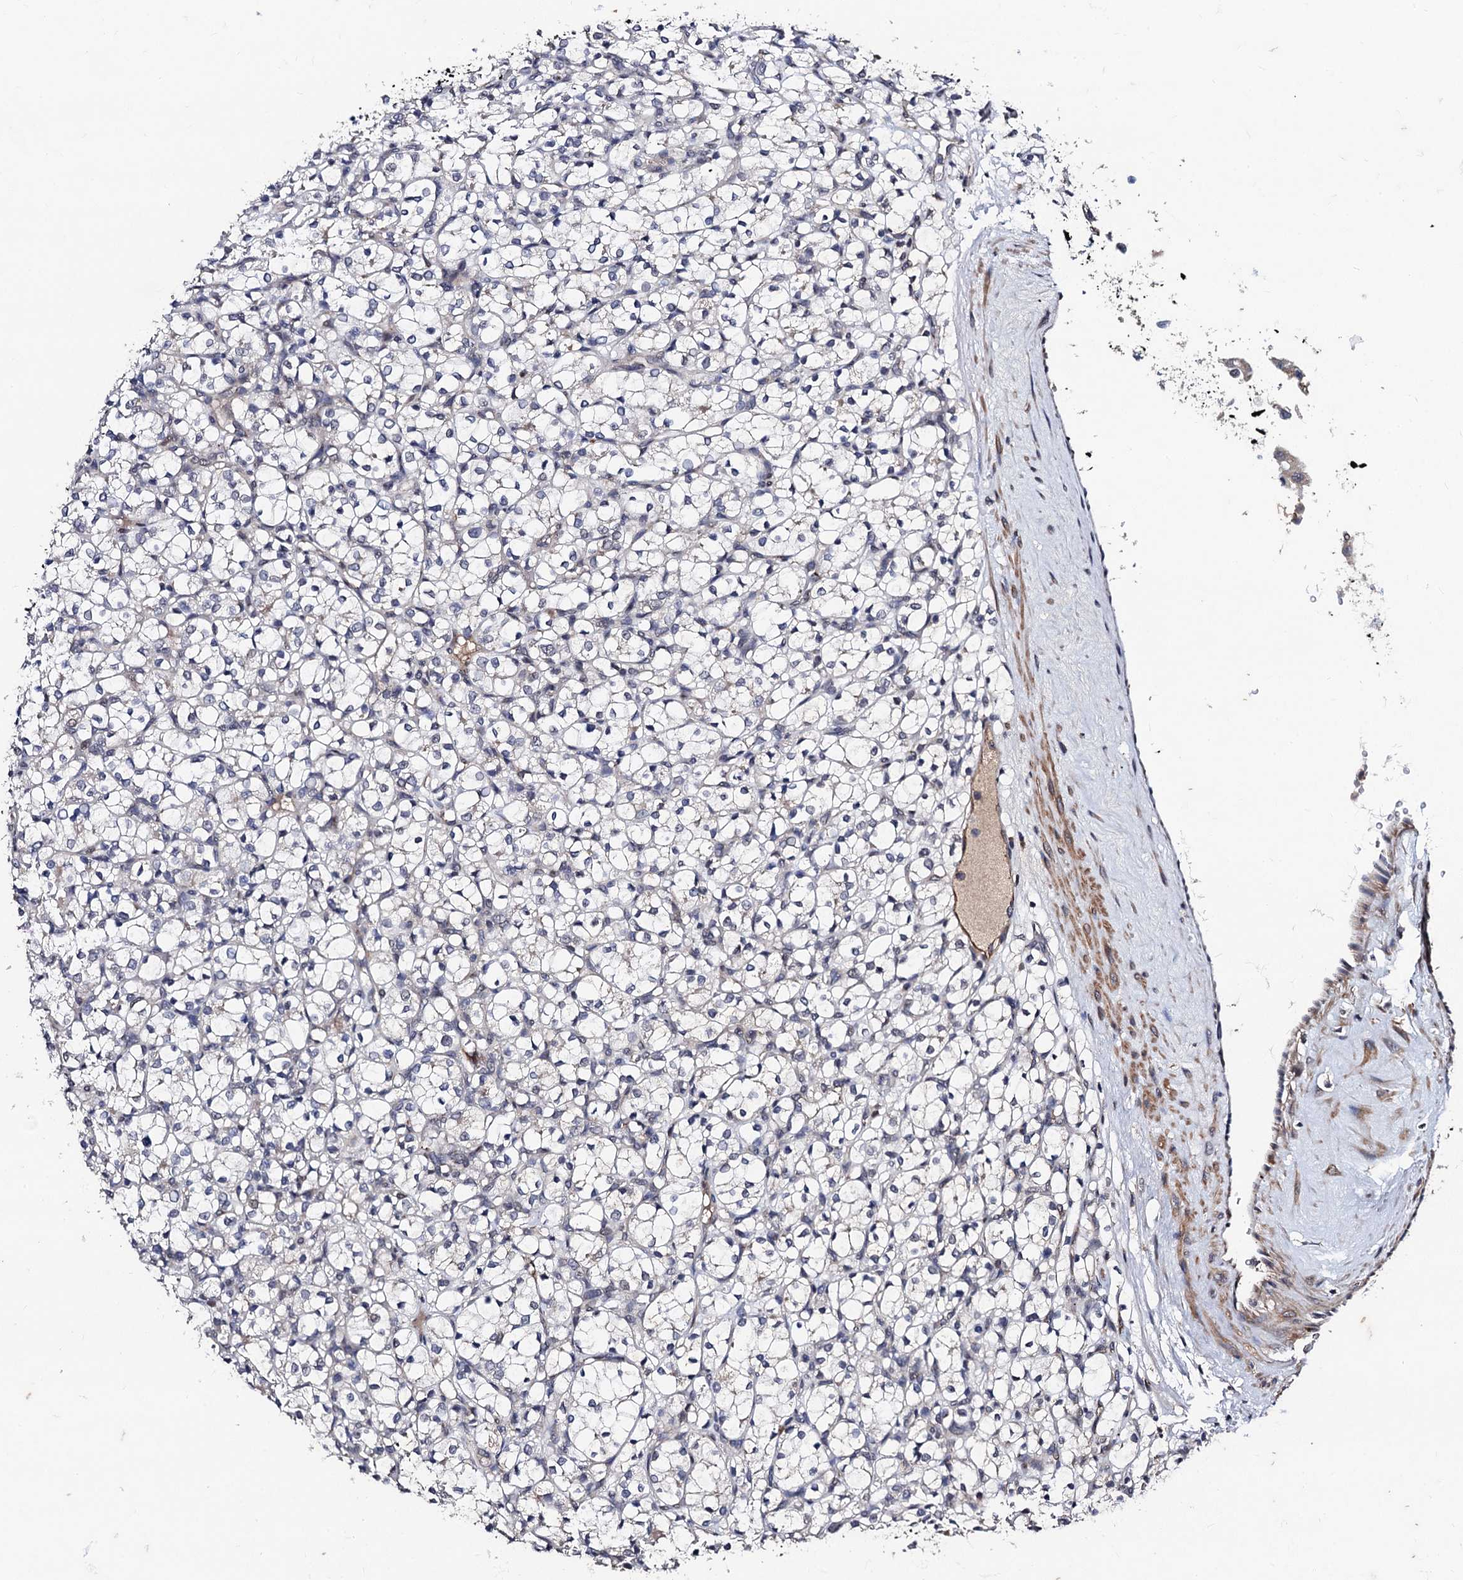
{"staining": {"intensity": "negative", "quantity": "none", "location": "none"}, "tissue": "renal cancer", "cell_type": "Tumor cells", "image_type": "cancer", "snomed": [{"axis": "morphology", "description": "Adenocarcinoma, NOS"}, {"axis": "topography", "description": "Kidney"}], "caption": "Immunohistochemical staining of human renal adenocarcinoma reveals no significant staining in tumor cells.", "gene": "PPTC7", "patient": {"sex": "female", "age": 69}}